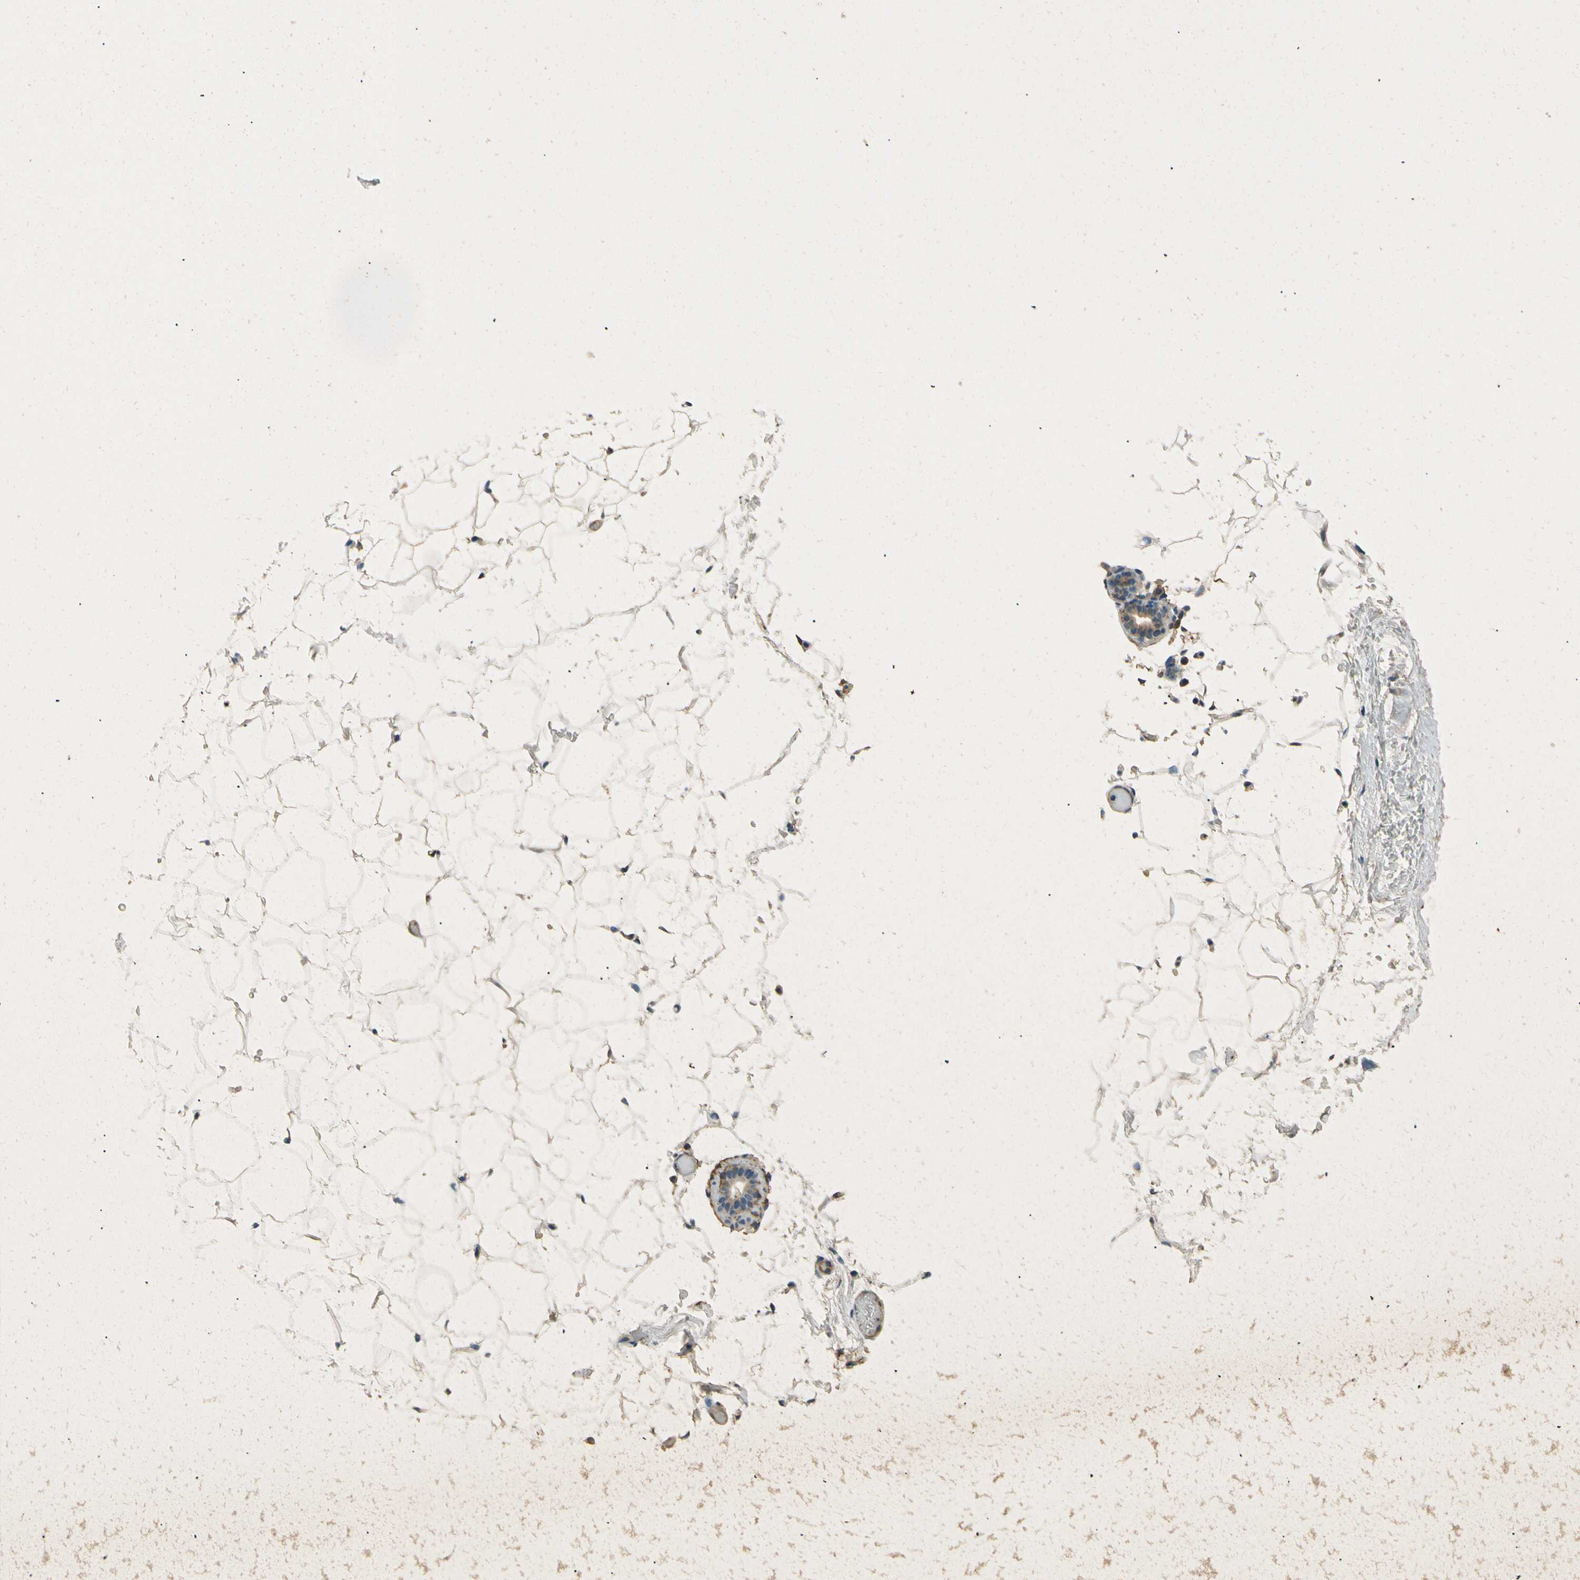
{"staining": {"intensity": "moderate", "quantity": ">75%", "location": "cytoplasmic/membranous"}, "tissue": "adipose tissue", "cell_type": "Adipocytes", "image_type": "normal", "snomed": [{"axis": "morphology", "description": "Normal tissue, NOS"}, {"axis": "topography", "description": "Breast"}, {"axis": "topography", "description": "Soft tissue"}], "caption": "This micrograph reveals immunohistochemistry staining of normal human adipose tissue, with medium moderate cytoplasmic/membranous staining in approximately >75% of adipocytes.", "gene": "ENTPD1", "patient": {"sex": "female", "age": 75}}